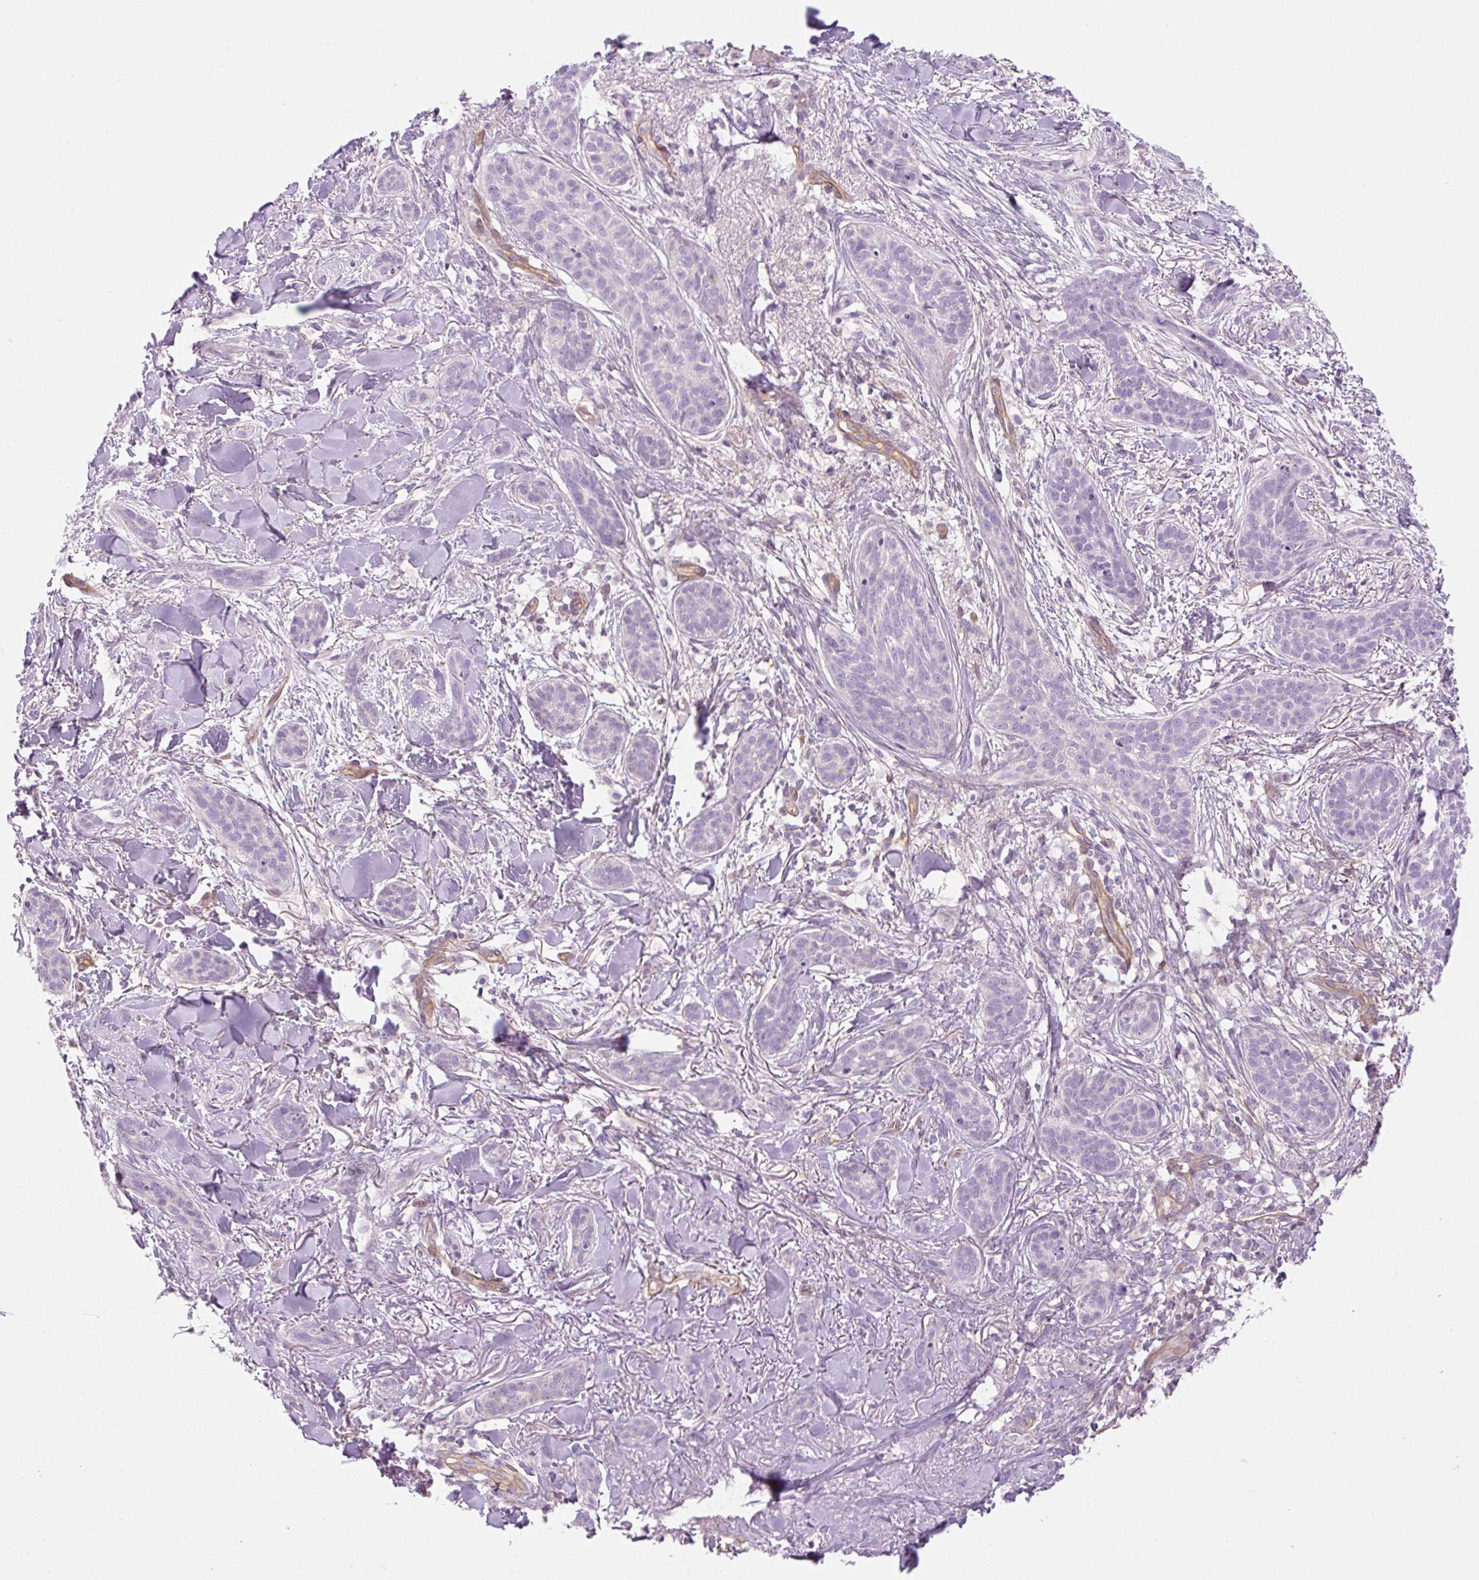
{"staining": {"intensity": "negative", "quantity": "none", "location": "none"}, "tissue": "skin cancer", "cell_type": "Tumor cells", "image_type": "cancer", "snomed": [{"axis": "morphology", "description": "Basal cell carcinoma"}, {"axis": "topography", "description": "Skin"}], "caption": "A photomicrograph of human skin basal cell carcinoma is negative for staining in tumor cells.", "gene": "EHD3", "patient": {"sex": "male", "age": 52}}